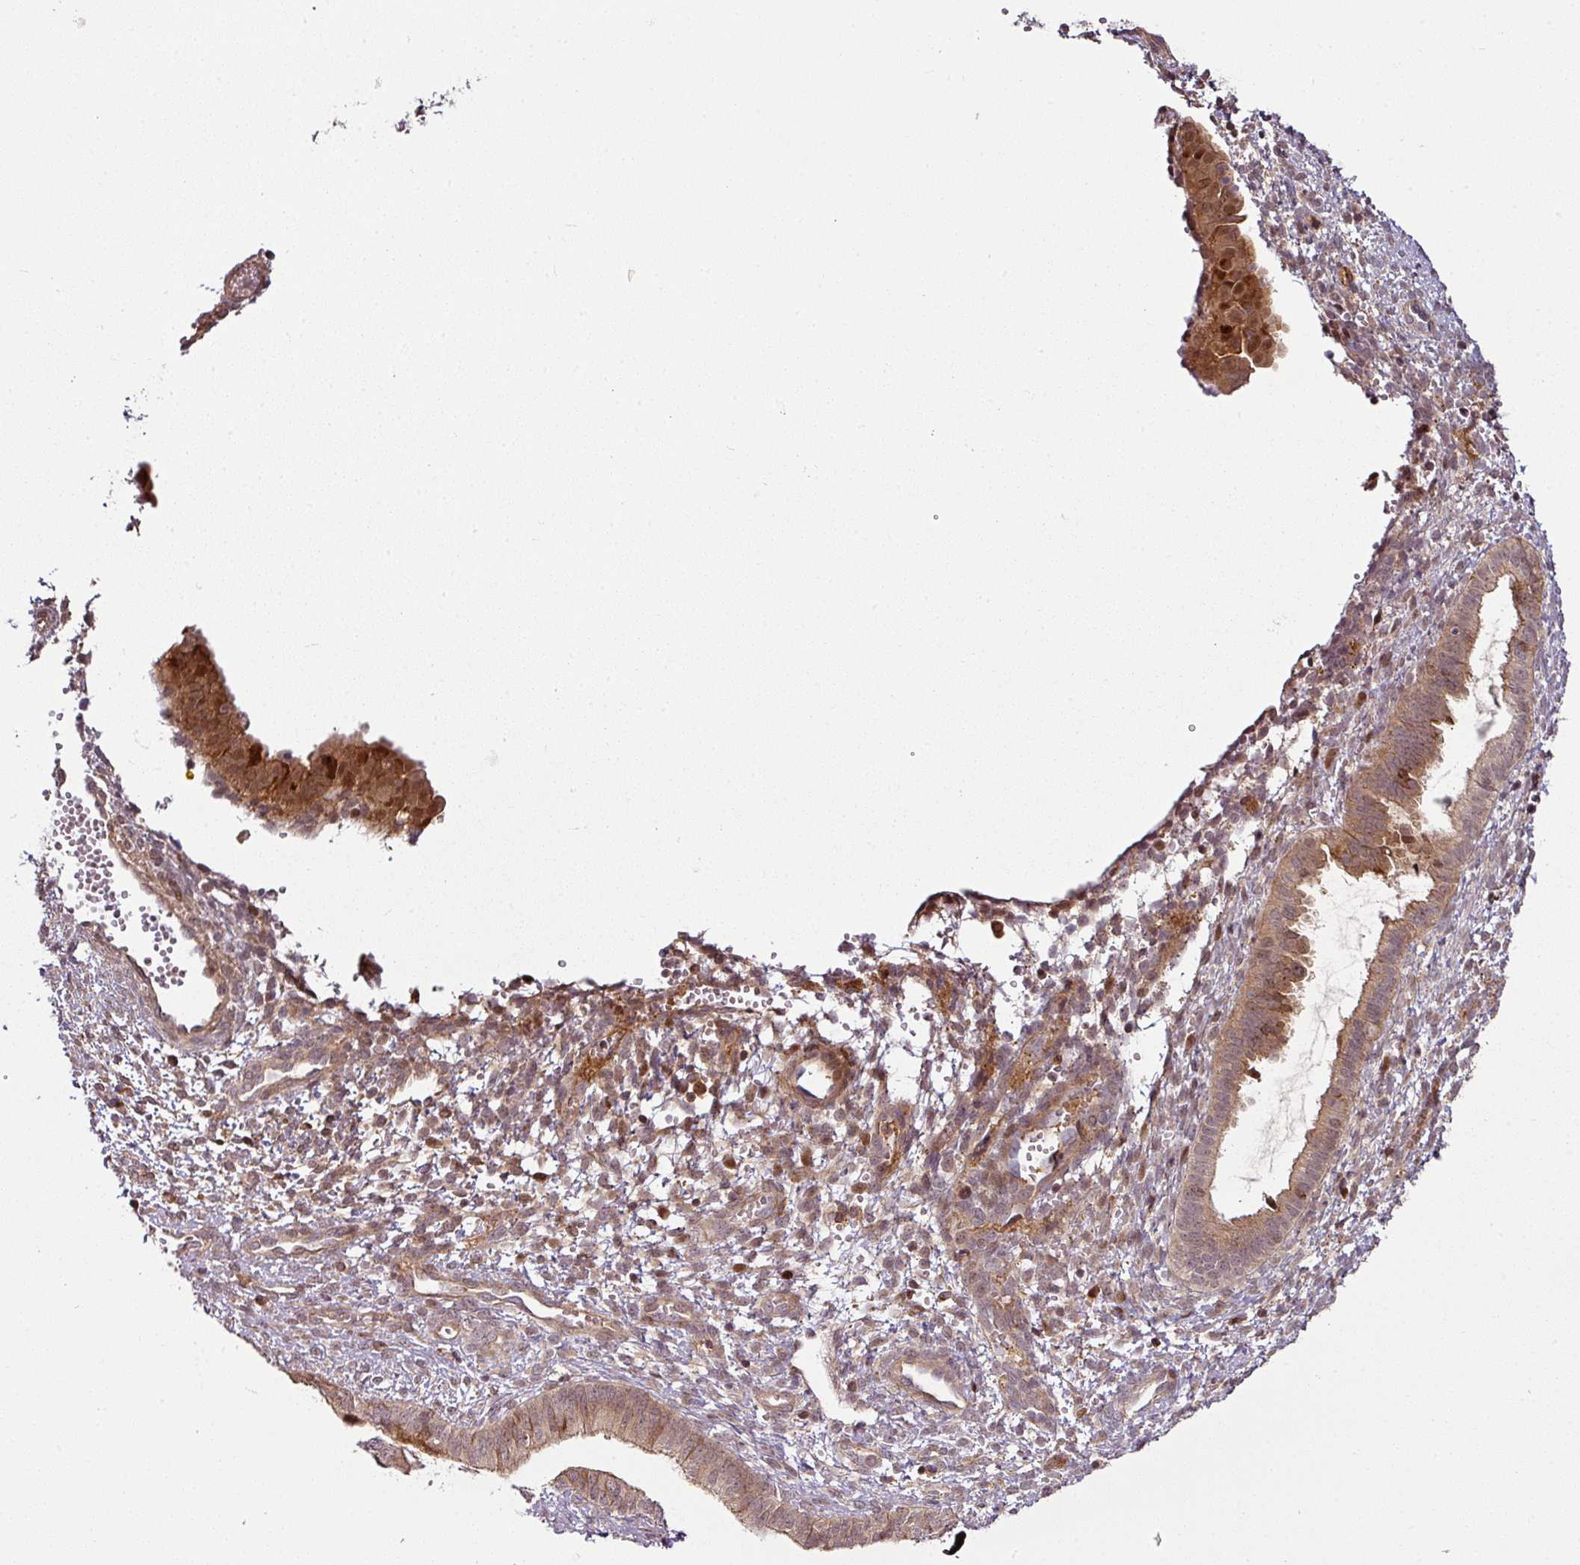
{"staining": {"intensity": "moderate", "quantity": ">75%", "location": "cytoplasmic/membranous,nuclear"}, "tissue": "cervical cancer", "cell_type": "Tumor cells", "image_type": "cancer", "snomed": [{"axis": "morphology", "description": "Squamous cell carcinoma, NOS"}, {"axis": "topography", "description": "Cervix"}], "caption": "Moderate cytoplasmic/membranous and nuclear protein staining is seen in approximately >75% of tumor cells in cervical cancer. The staining was performed using DAB (3,3'-diaminobenzidine) to visualize the protein expression in brown, while the nuclei were stained in blue with hematoxylin (Magnification: 20x).", "gene": "ATAT1", "patient": {"sex": "female", "age": 59}}